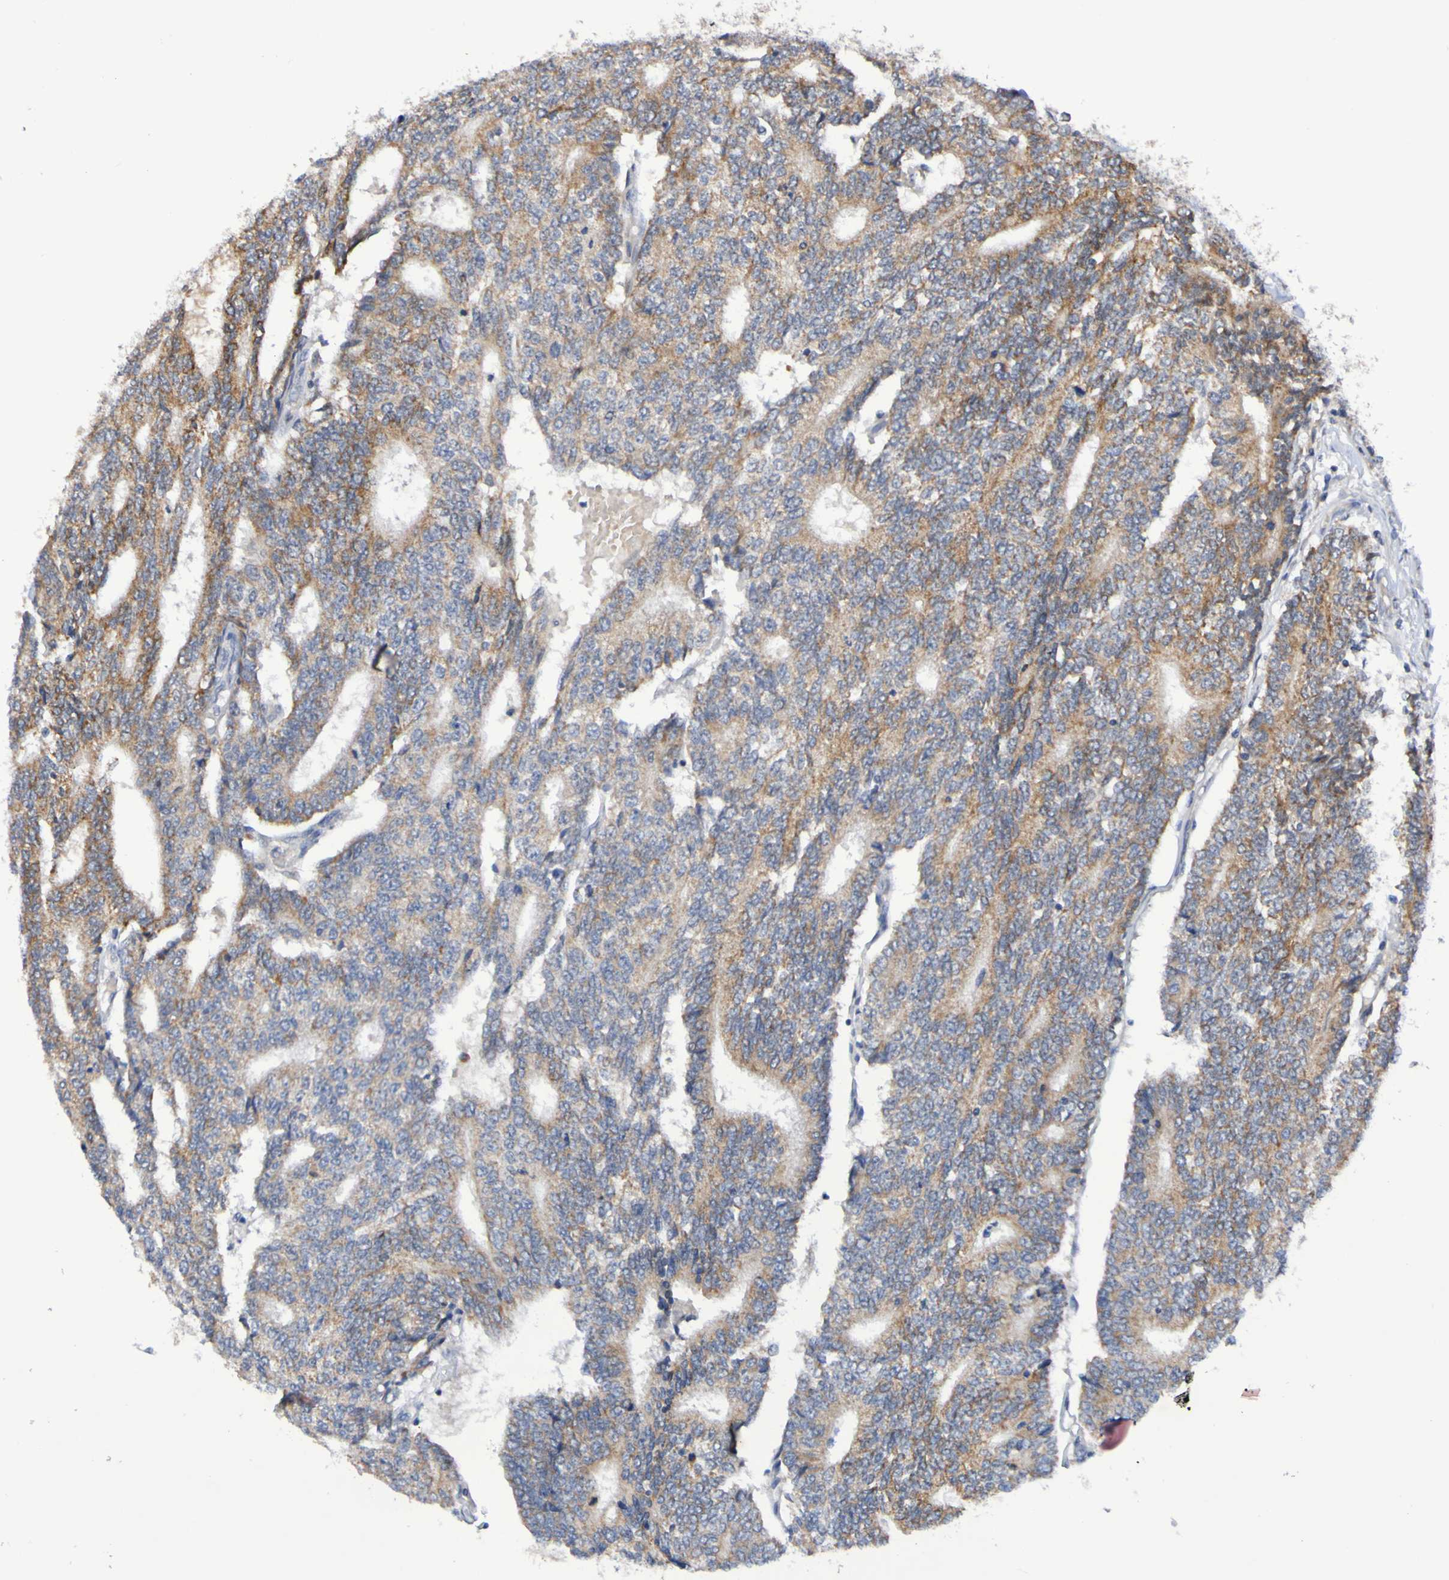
{"staining": {"intensity": "moderate", "quantity": "<25%", "location": "cytoplasmic/membranous"}, "tissue": "prostate cancer", "cell_type": "Tumor cells", "image_type": "cancer", "snomed": [{"axis": "morphology", "description": "Normal tissue, NOS"}, {"axis": "morphology", "description": "Adenocarcinoma, High grade"}, {"axis": "topography", "description": "Prostate"}, {"axis": "topography", "description": "Seminal veicle"}], "caption": "A low amount of moderate cytoplasmic/membranous staining is seen in approximately <25% of tumor cells in prostate cancer tissue.", "gene": "PTP4A2", "patient": {"sex": "male", "age": 55}}